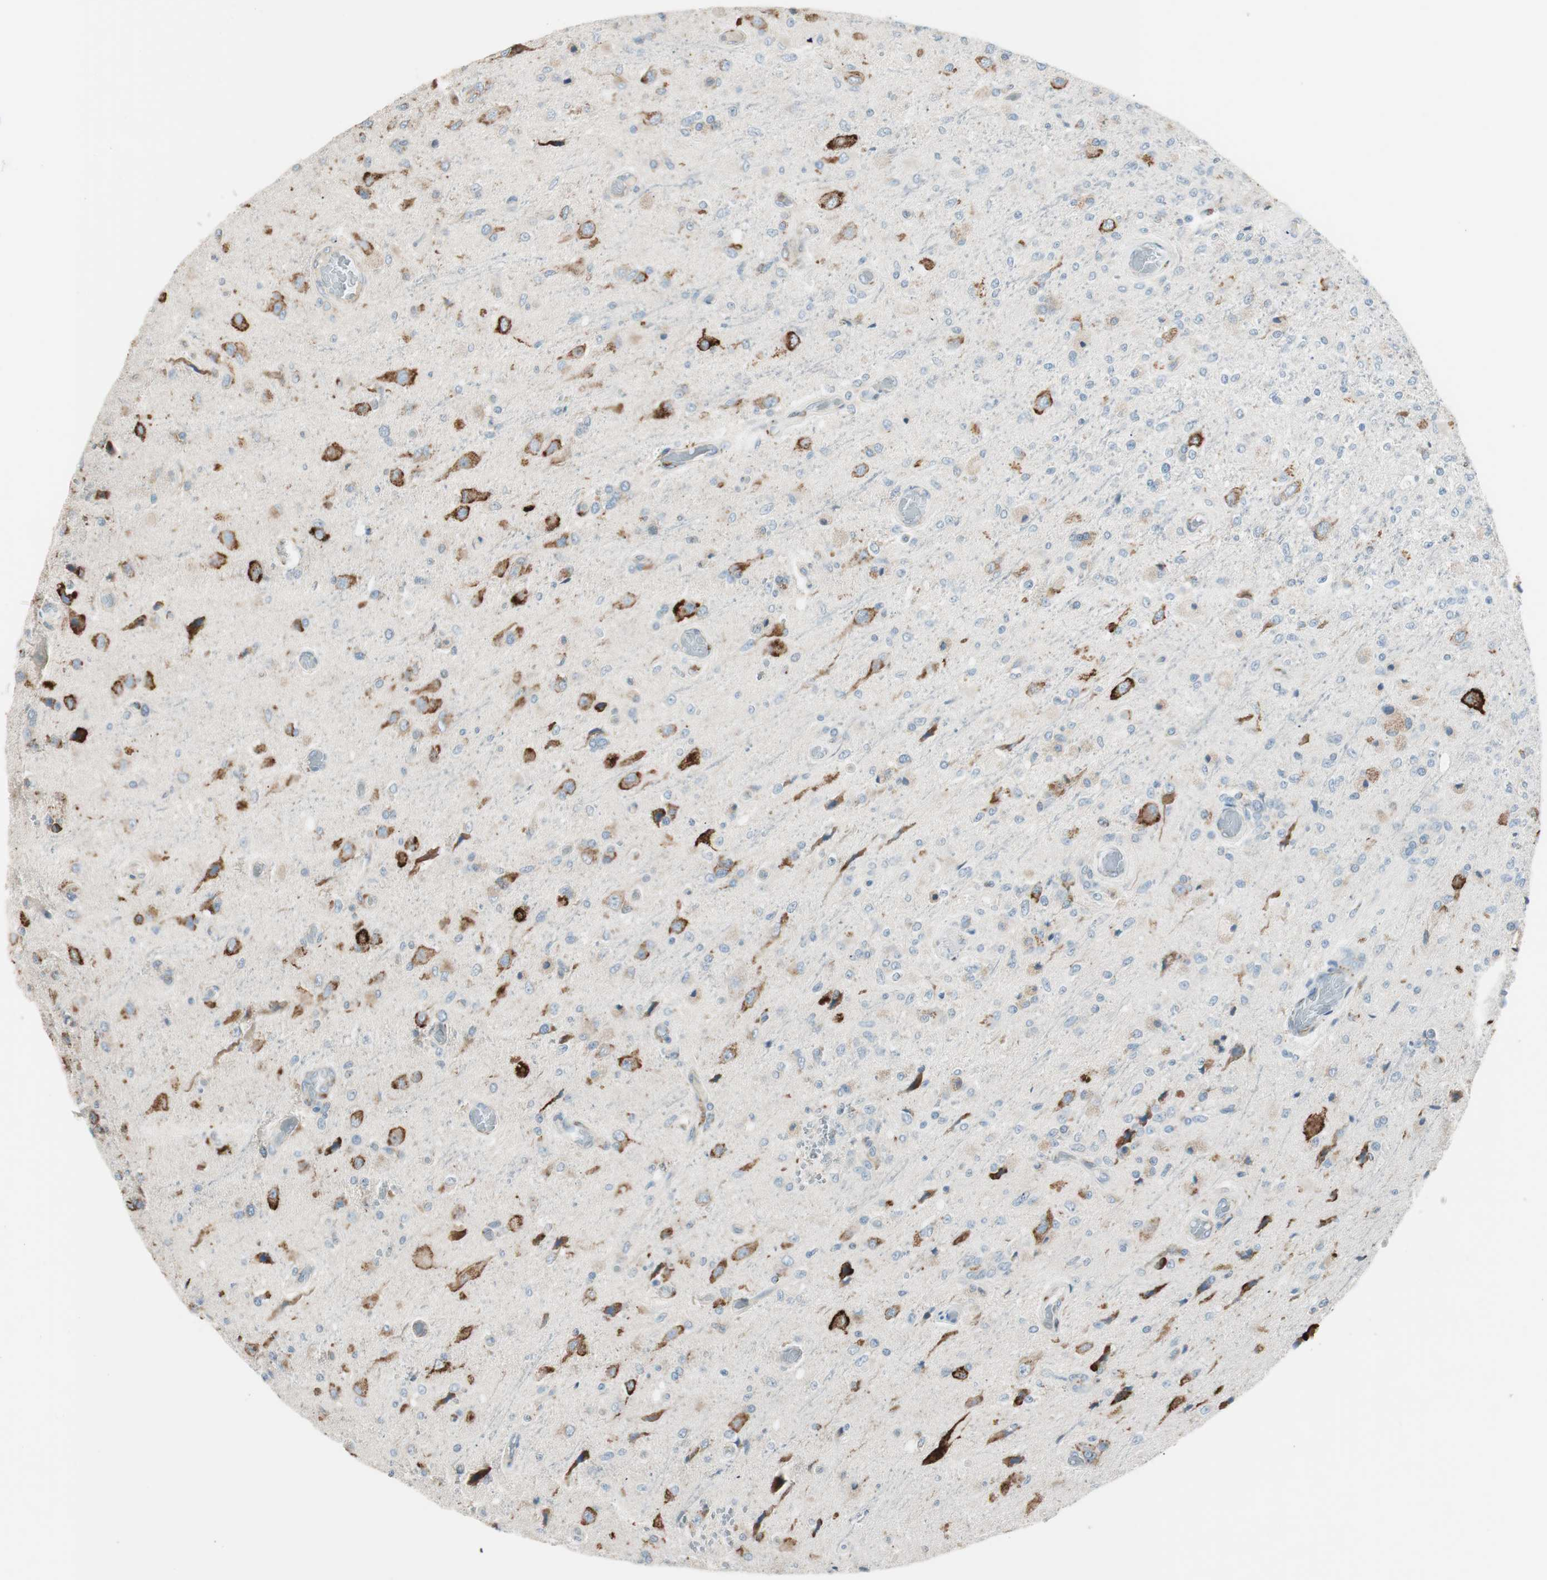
{"staining": {"intensity": "weak", "quantity": ">75%", "location": "cytoplasmic/membranous"}, "tissue": "glioma", "cell_type": "Tumor cells", "image_type": "cancer", "snomed": [{"axis": "morphology", "description": "Normal tissue, NOS"}, {"axis": "morphology", "description": "Glioma, malignant, High grade"}, {"axis": "topography", "description": "Cerebral cortex"}], "caption": "Immunohistochemical staining of glioma reveals low levels of weak cytoplasmic/membranous expression in approximately >75% of tumor cells.", "gene": "P4HTM", "patient": {"sex": "male", "age": 77}}